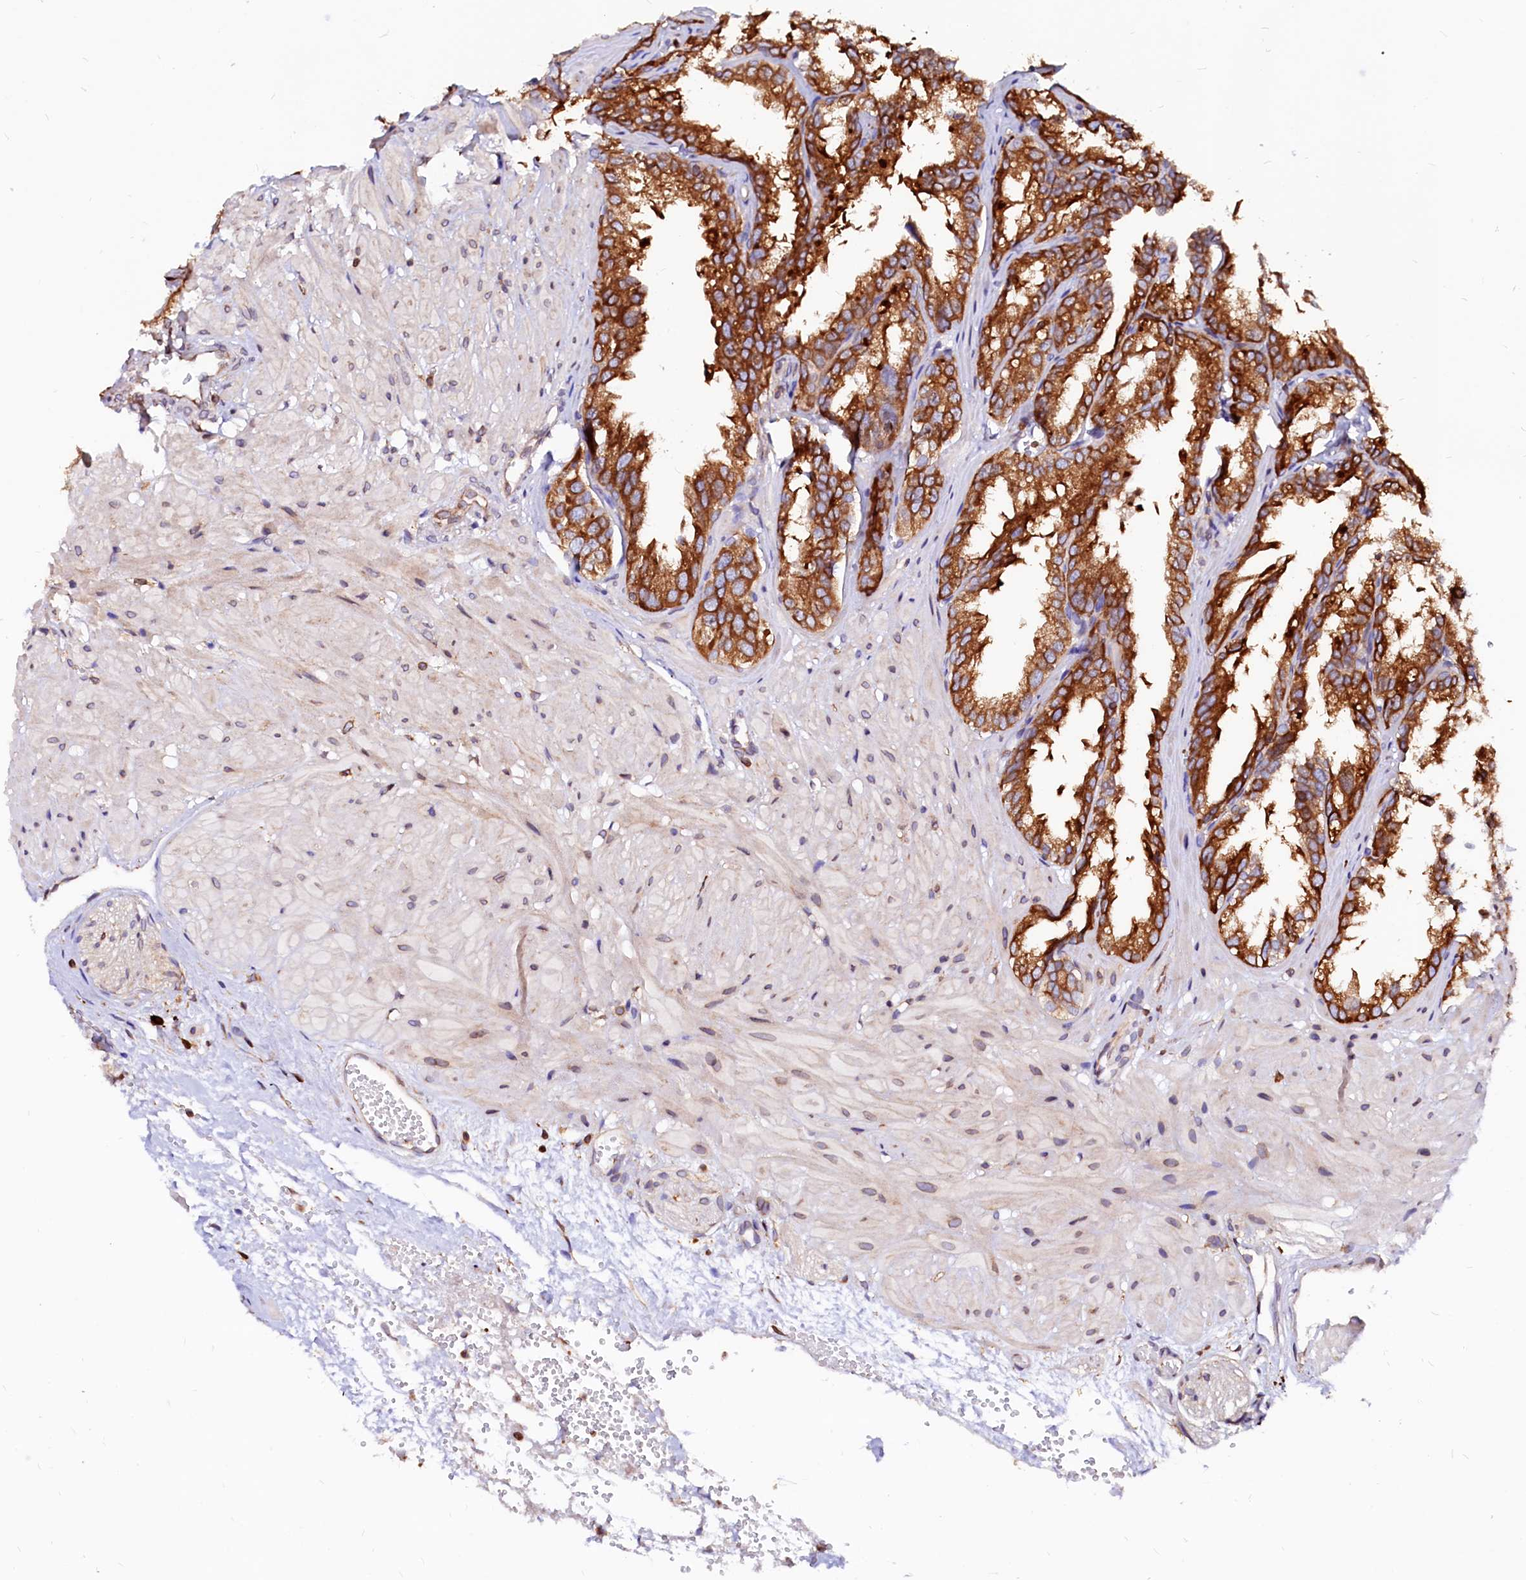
{"staining": {"intensity": "strong", "quantity": ">75%", "location": "cytoplasmic/membranous"}, "tissue": "seminal vesicle", "cell_type": "Glandular cells", "image_type": "normal", "snomed": [{"axis": "morphology", "description": "Normal tissue, NOS"}, {"axis": "topography", "description": "Prostate"}, {"axis": "topography", "description": "Seminal veicle"}], "caption": "Immunohistochemical staining of benign seminal vesicle reveals high levels of strong cytoplasmic/membranous expression in about >75% of glandular cells.", "gene": "DERL1", "patient": {"sex": "male", "age": 51}}